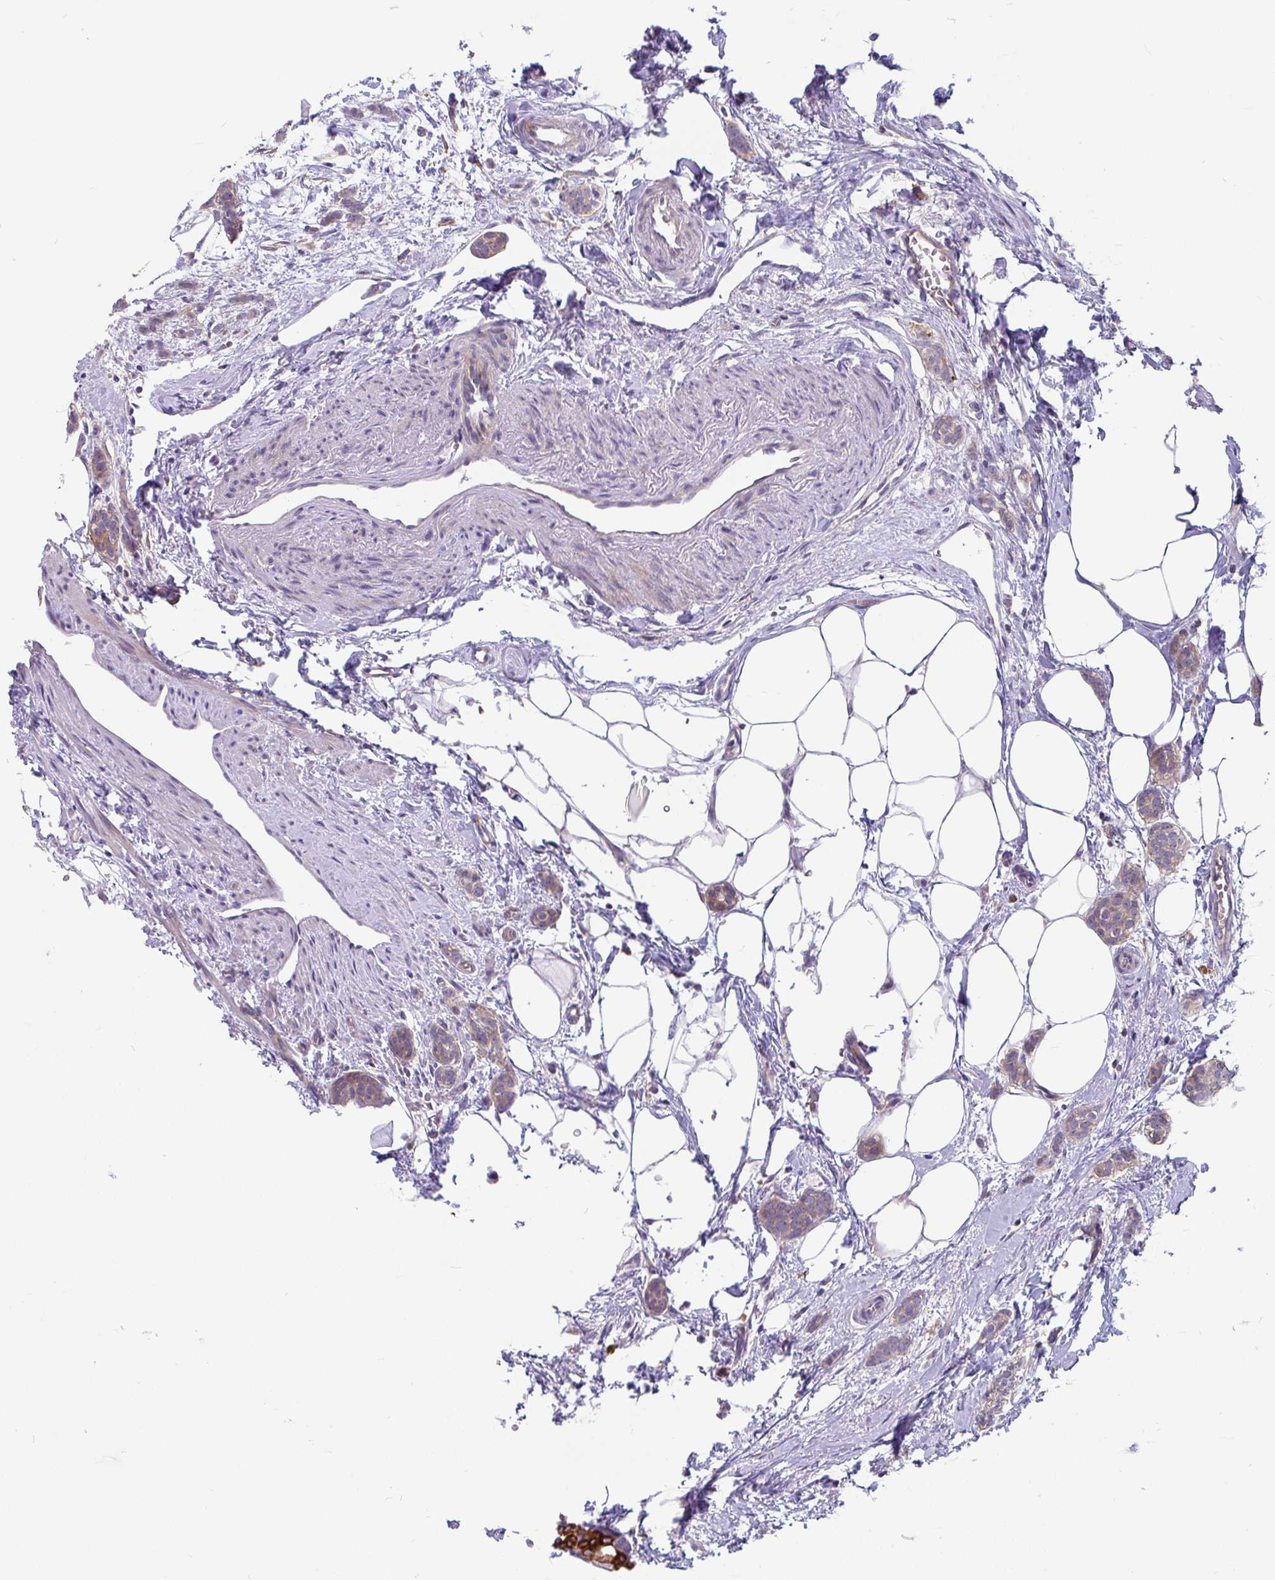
{"staining": {"intensity": "weak", "quantity": ">75%", "location": "cytoplasmic/membranous"}, "tissue": "breast cancer", "cell_type": "Tumor cells", "image_type": "cancer", "snomed": [{"axis": "morphology", "description": "Duct carcinoma"}, {"axis": "topography", "description": "Breast"}], "caption": "Invasive ductal carcinoma (breast) tissue demonstrates weak cytoplasmic/membranous positivity in about >75% of tumor cells", "gene": "LRRC26", "patient": {"sex": "female", "age": 72}}